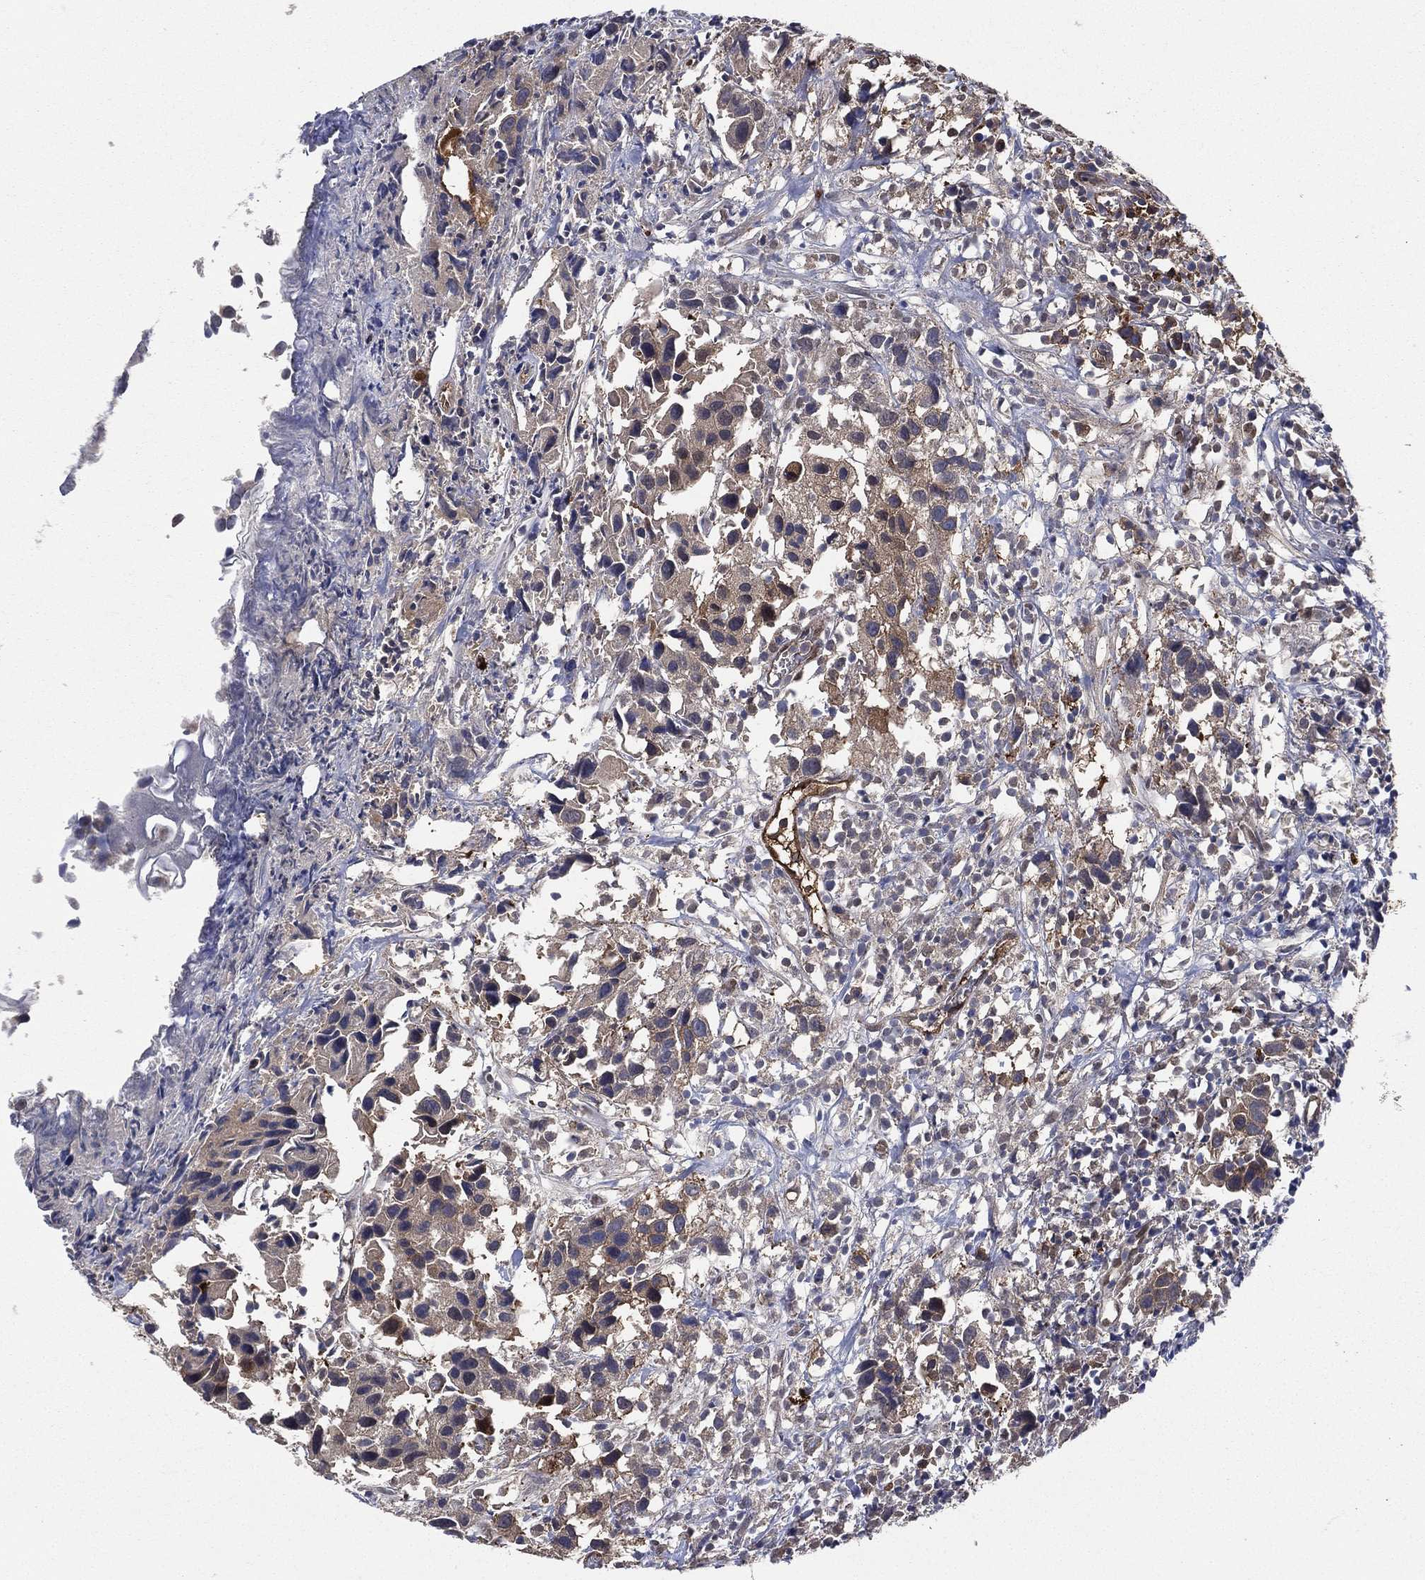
{"staining": {"intensity": "moderate", "quantity": "25%-75%", "location": "cytoplasmic/membranous"}, "tissue": "urothelial cancer", "cell_type": "Tumor cells", "image_type": "cancer", "snomed": [{"axis": "morphology", "description": "Urothelial carcinoma, High grade"}, {"axis": "topography", "description": "Urinary bladder"}], "caption": "Tumor cells demonstrate medium levels of moderate cytoplasmic/membranous expression in about 25%-75% of cells in urothelial cancer. The protein is stained brown, and the nuclei are stained in blue (DAB IHC with brightfield microscopy, high magnification).", "gene": "SMPD3", "patient": {"sex": "male", "age": 79}}